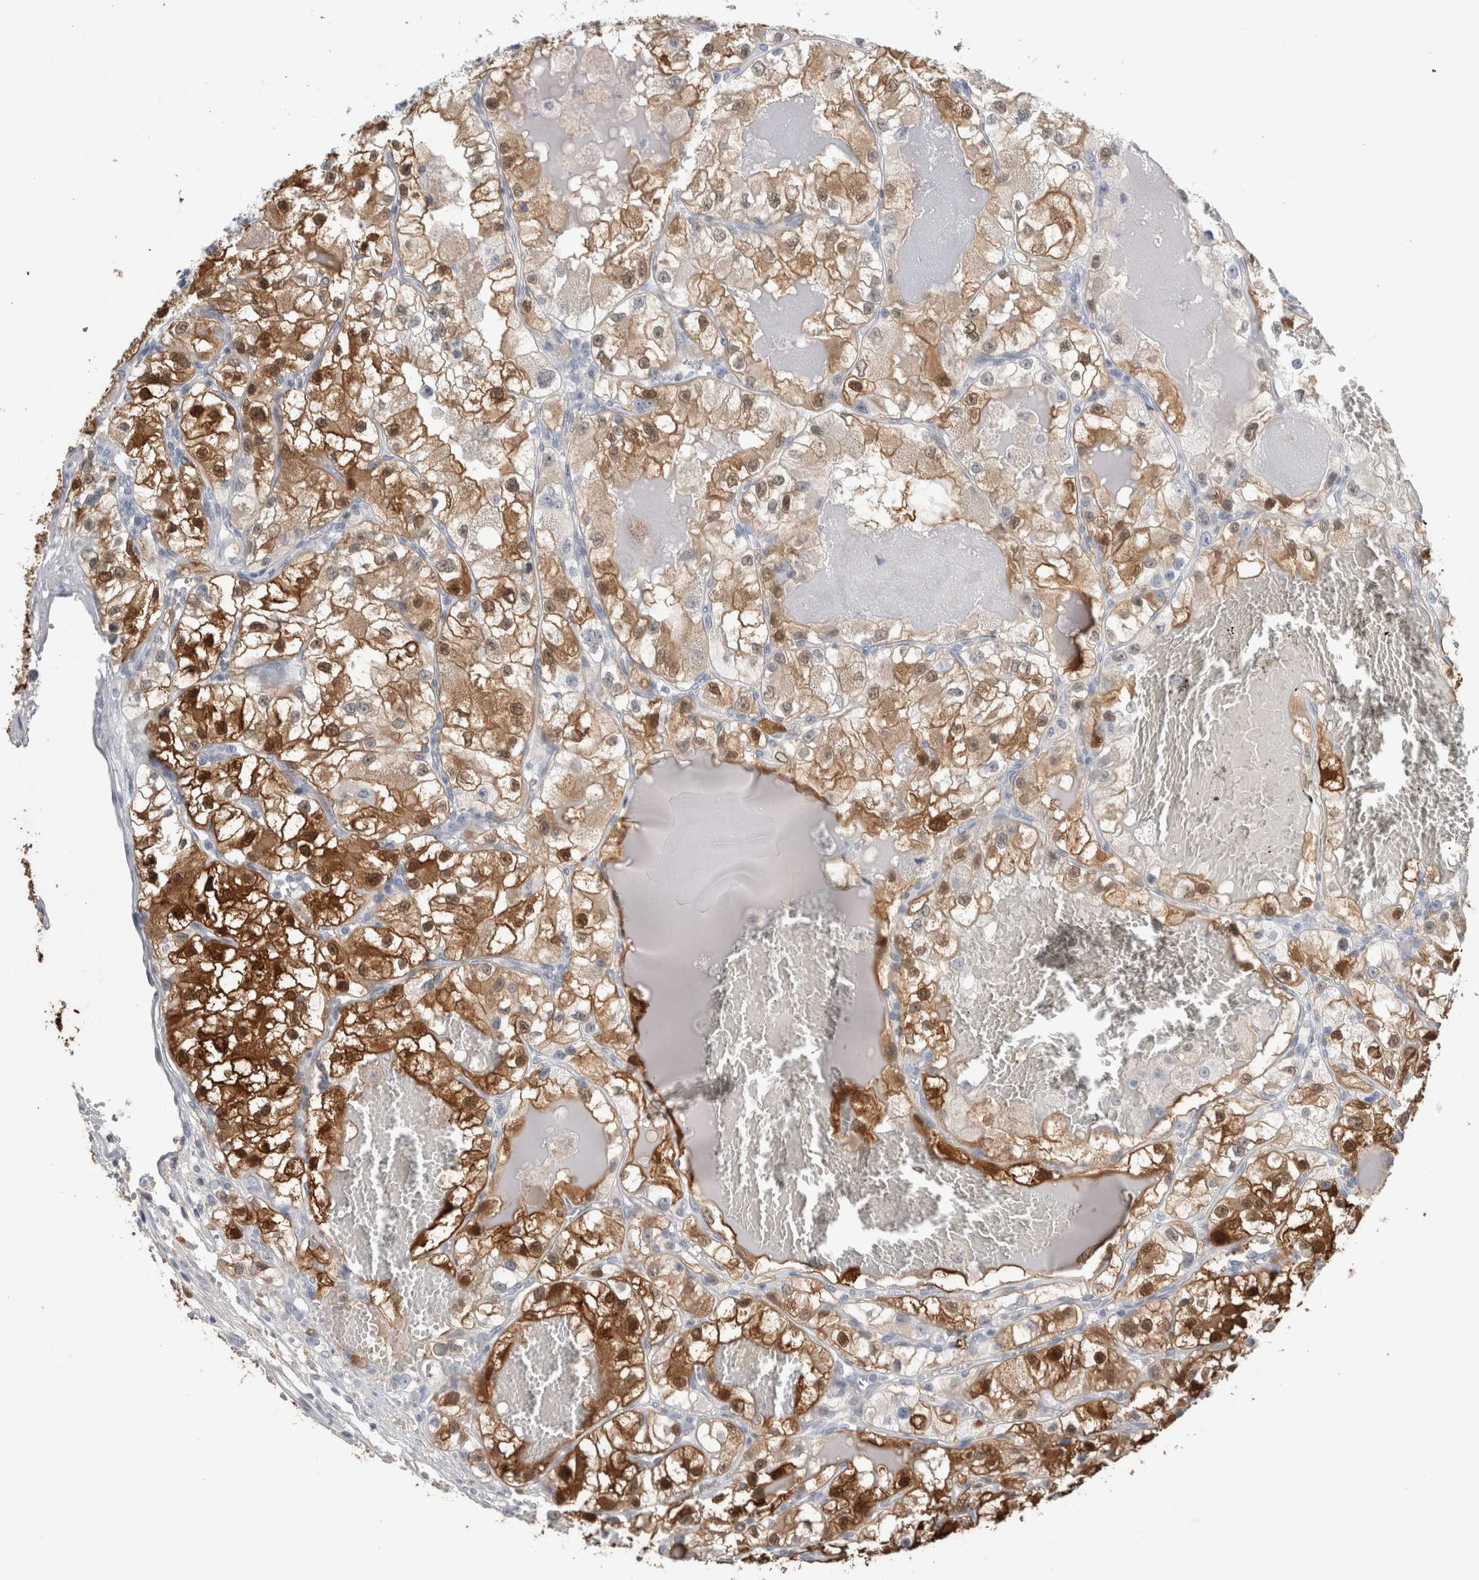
{"staining": {"intensity": "strong", "quantity": ">75%", "location": "cytoplasmic/membranous,nuclear"}, "tissue": "renal cancer", "cell_type": "Tumor cells", "image_type": "cancer", "snomed": [{"axis": "morphology", "description": "Adenocarcinoma, NOS"}, {"axis": "topography", "description": "Kidney"}], "caption": "Renal cancer stained with a brown dye demonstrates strong cytoplasmic/membranous and nuclear positive staining in about >75% of tumor cells.", "gene": "SUCNR1", "patient": {"sex": "female", "age": 57}}